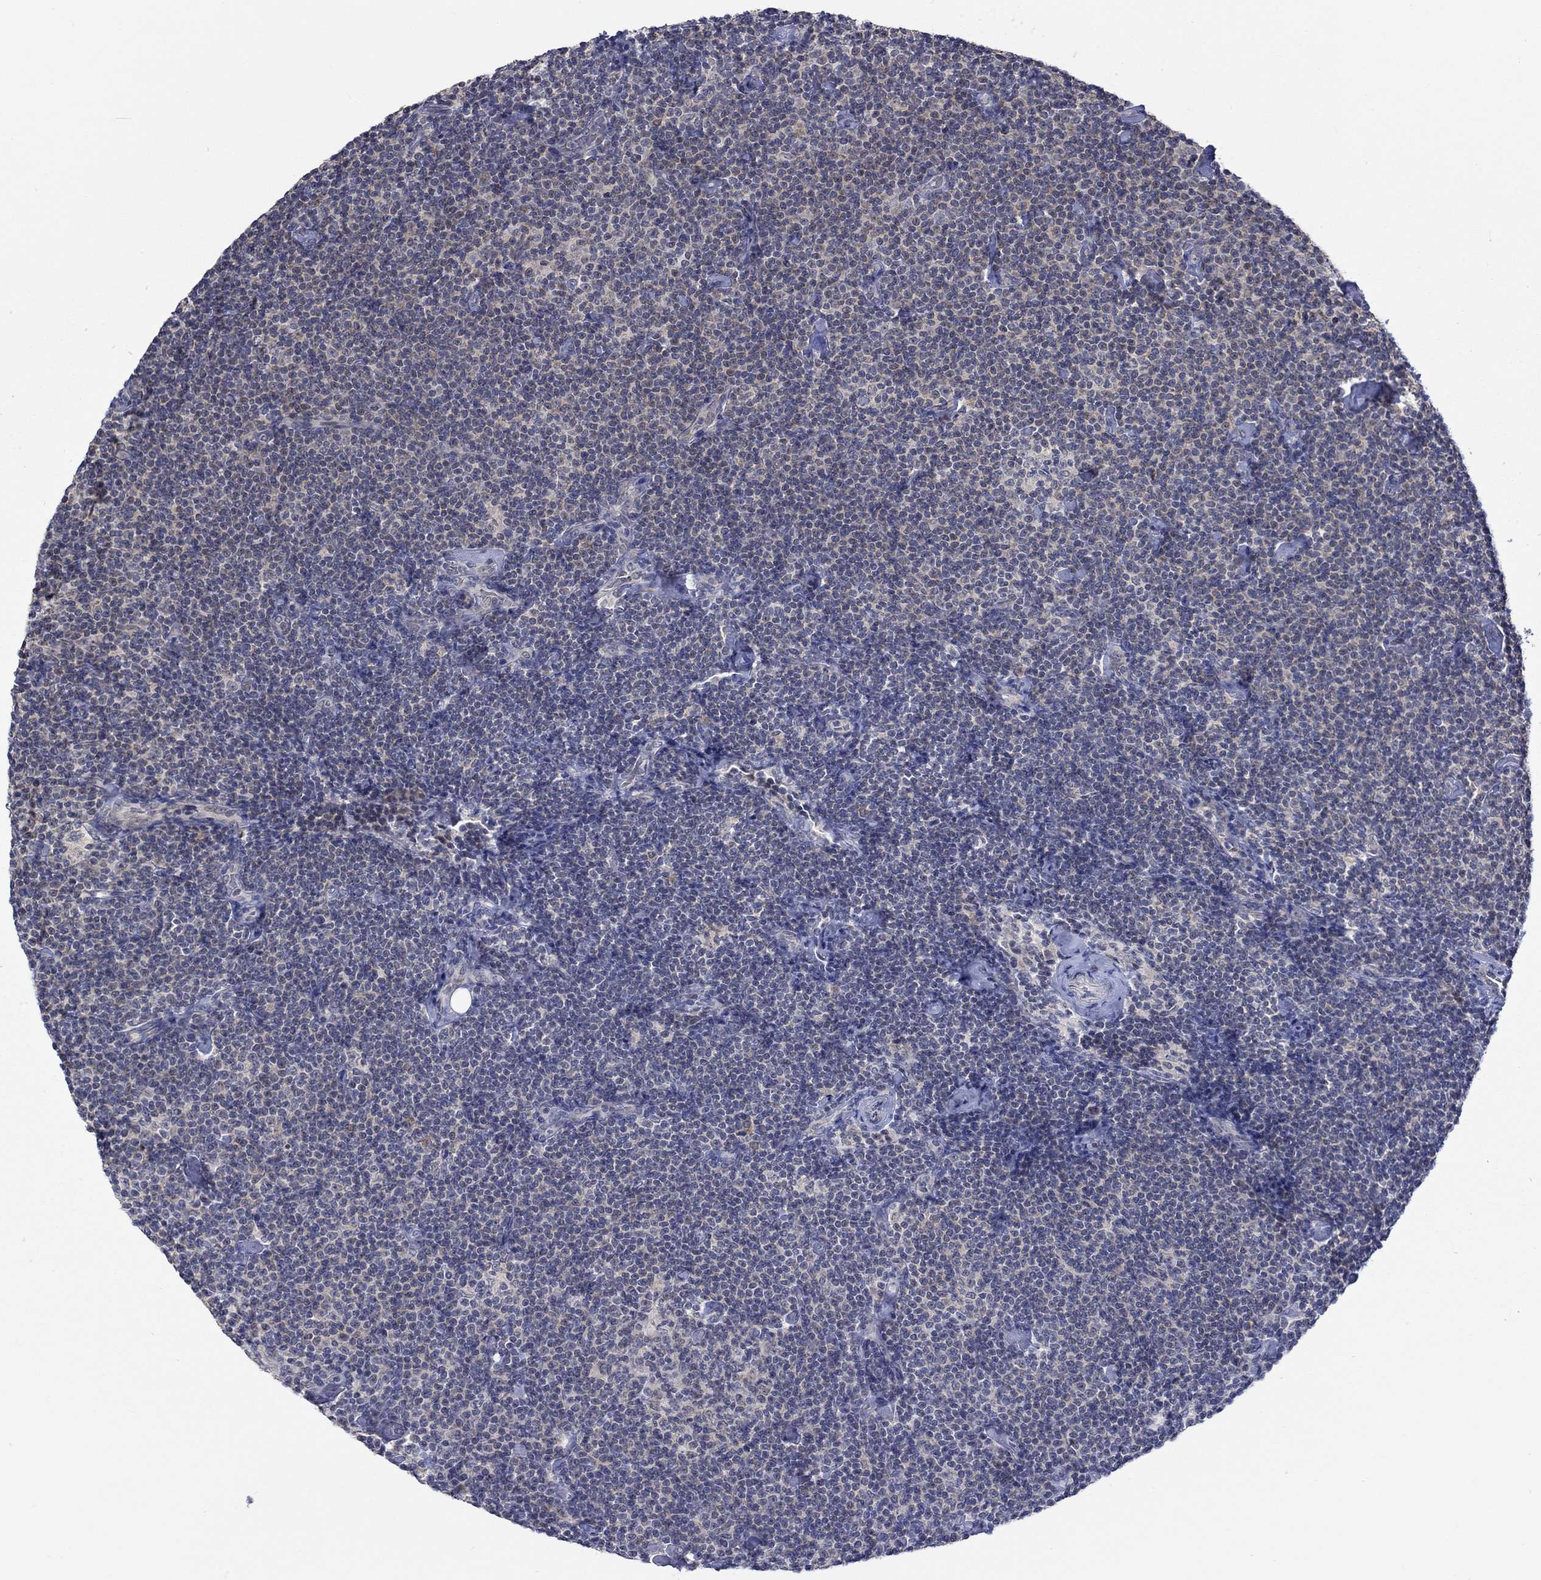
{"staining": {"intensity": "negative", "quantity": "none", "location": "none"}, "tissue": "lymphoma", "cell_type": "Tumor cells", "image_type": "cancer", "snomed": [{"axis": "morphology", "description": "Malignant lymphoma, non-Hodgkin's type, Low grade"}, {"axis": "topography", "description": "Lymph node"}], "caption": "High power microscopy image of an IHC micrograph of lymphoma, revealing no significant staining in tumor cells.", "gene": "WASF1", "patient": {"sex": "male", "age": 81}}